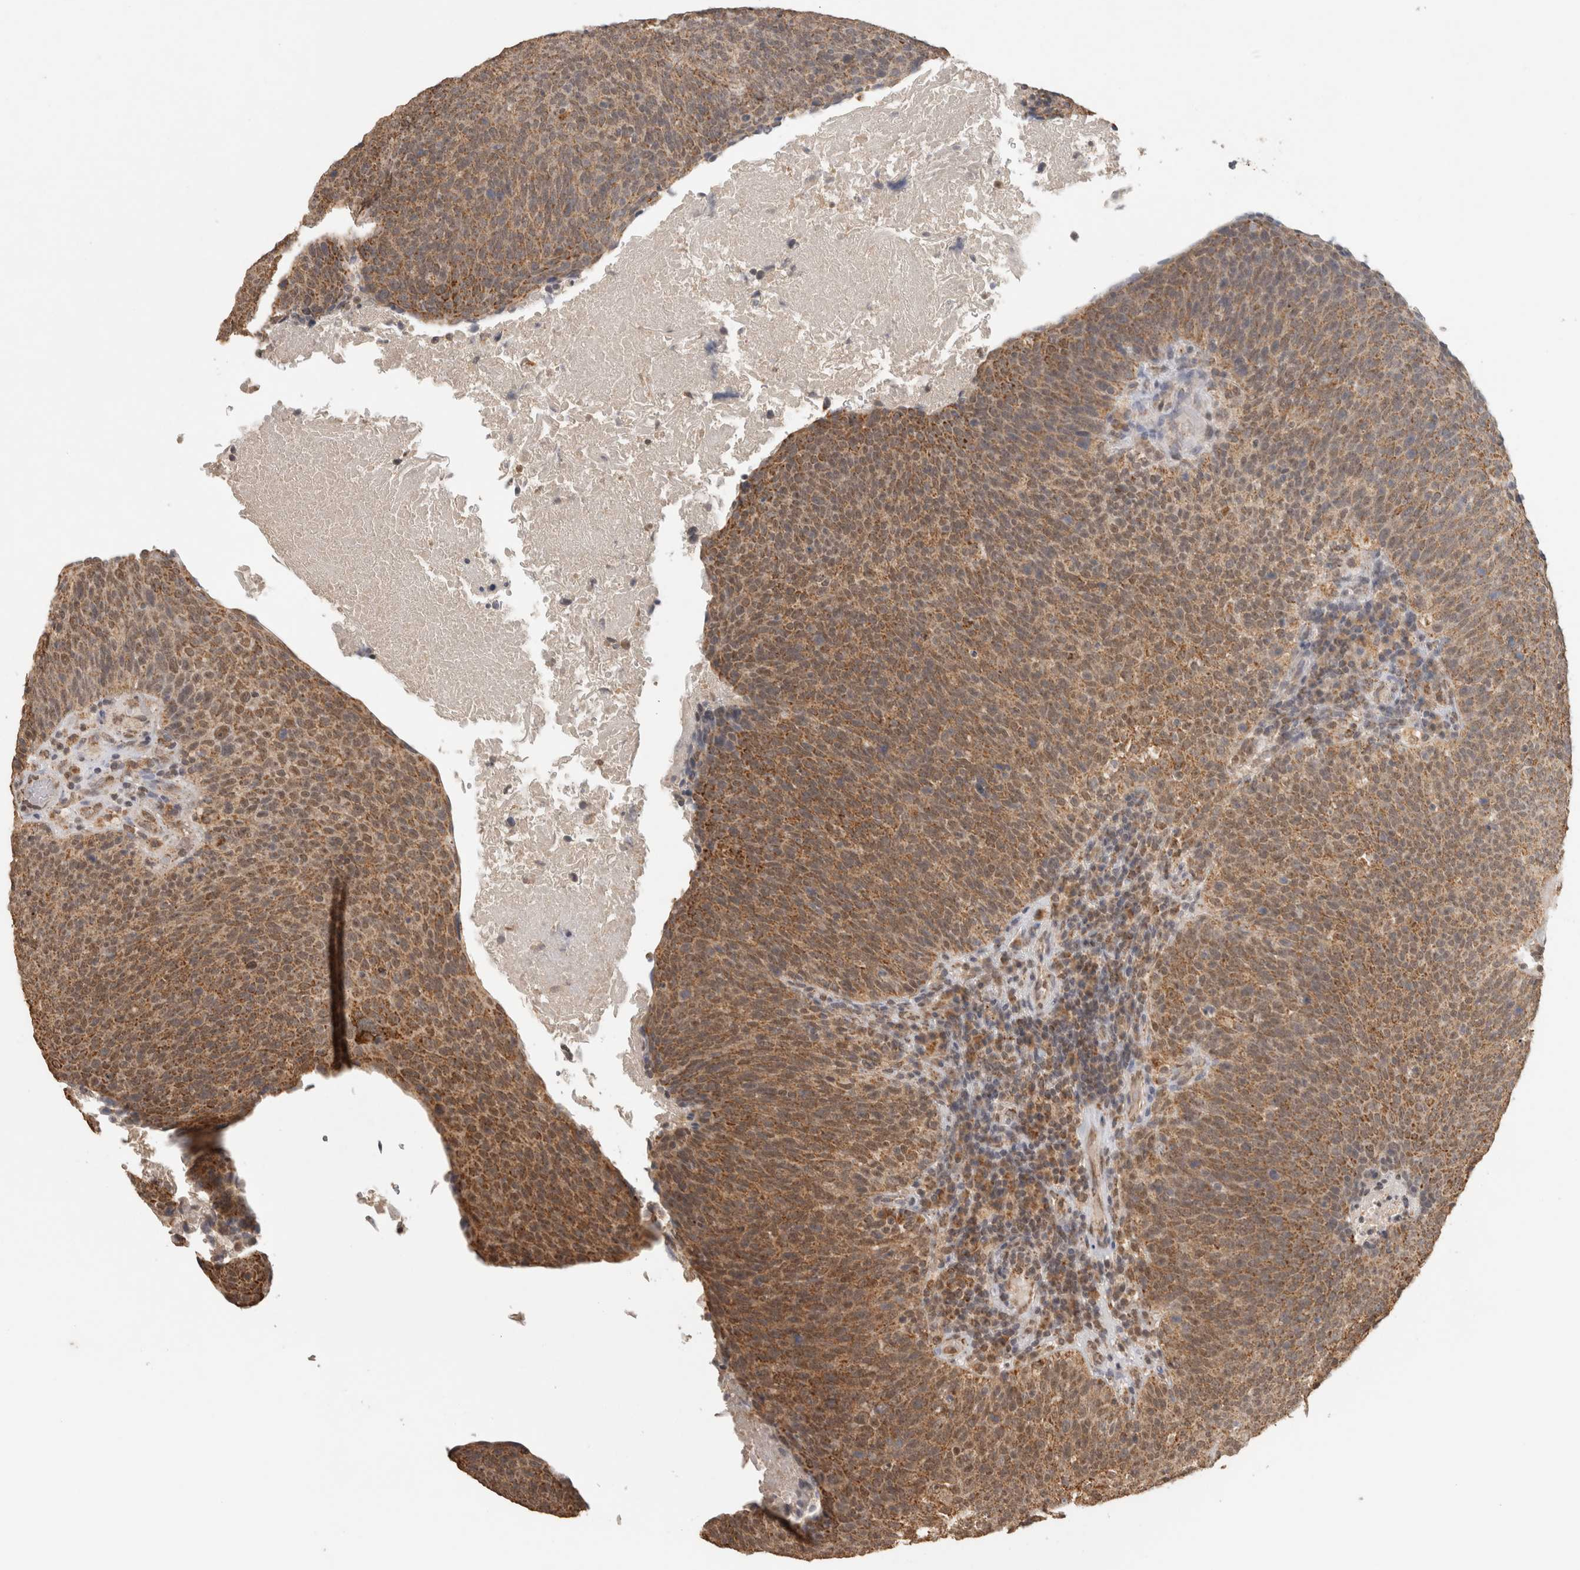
{"staining": {"intensity": "moderate", "quantity": ">75%", "location": "cytoplasmic/membranous"}, "tissue": "head and neck cancer", "cell_type": "Tumor cells", "image_type": "cancer", "snomed": [{"axis": "morphology", "description": "Squamous cell carcinoma, NOS"}, {"axis": "morphology", "description": "Squamous cell carcinoma, metastatic, NOS"}, {"axis": "topography", "description": "Lymph node"}, {"axis": "topography", "description": "Head-Neck"}], "caption": "A brown stain labels moderate cytoplasmic/membranous positivity of a protein in human squamous cell carcinoma (head and neck) tumor cells.", "gene": "BNIP3L", "patient": {"sex": "male", "age": 62}}